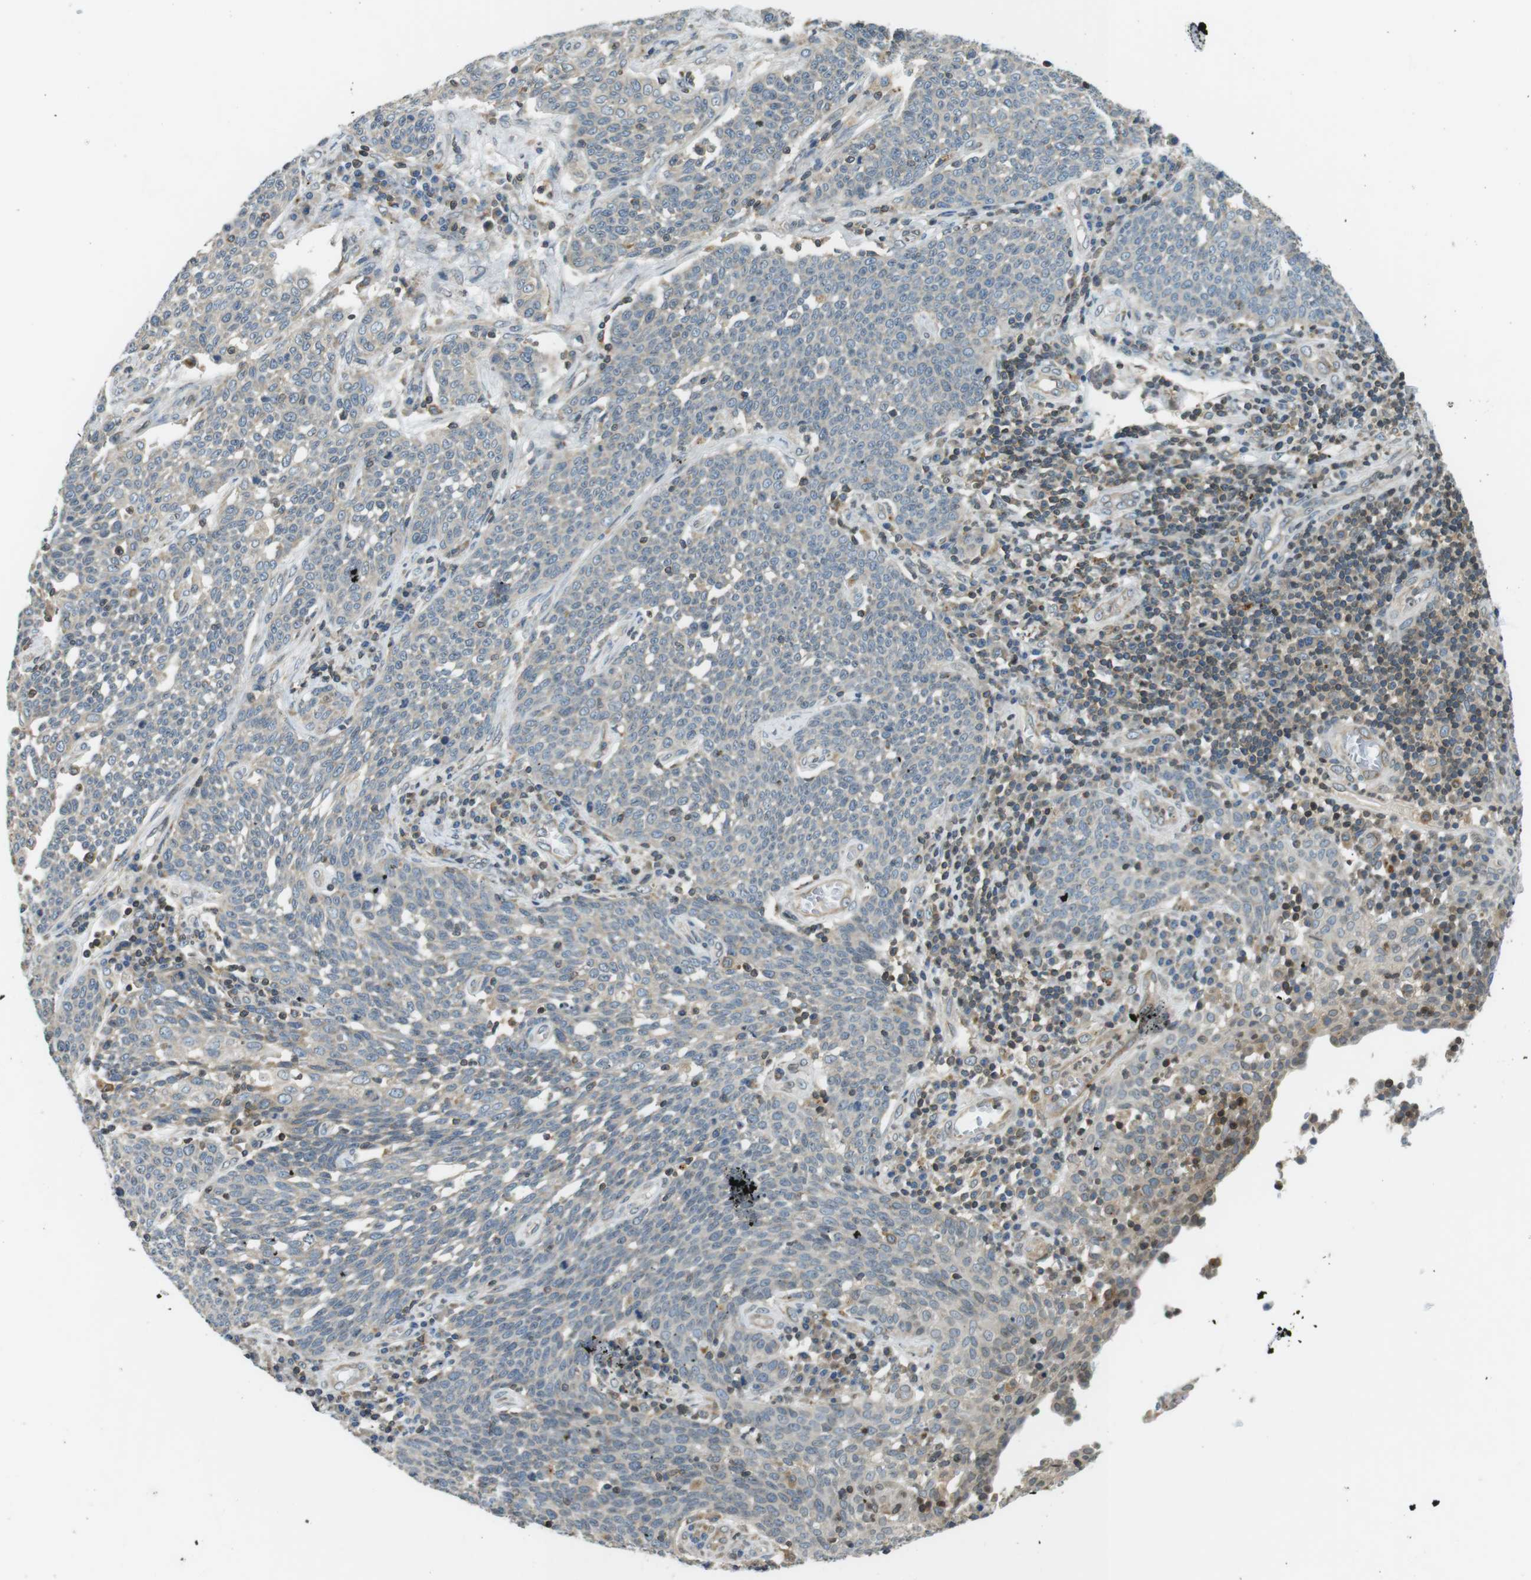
{"staining": {"intensity": "negative", "quantity": "none", "location": "none"}, "tissue": "cervical cancer", "cell_type": "Tumor cells", "image_type": "cancer", "snomed": [{"axis": "morphology", "description": "Squamous cell carcinoma, NOS"}, {"axis": "topography", "description": "Cervix"}], "caption": "Immunohistochemistry (IHC) histopathology image of human cervical squamous cell carcinoma stained for a protein (brown), which displays no staining in tumor cells. (Immunohistochemistry, brightfield microscopy, high magnification).", "gene": "TMX4", "patient": {"sex": "female", "age": 34}}